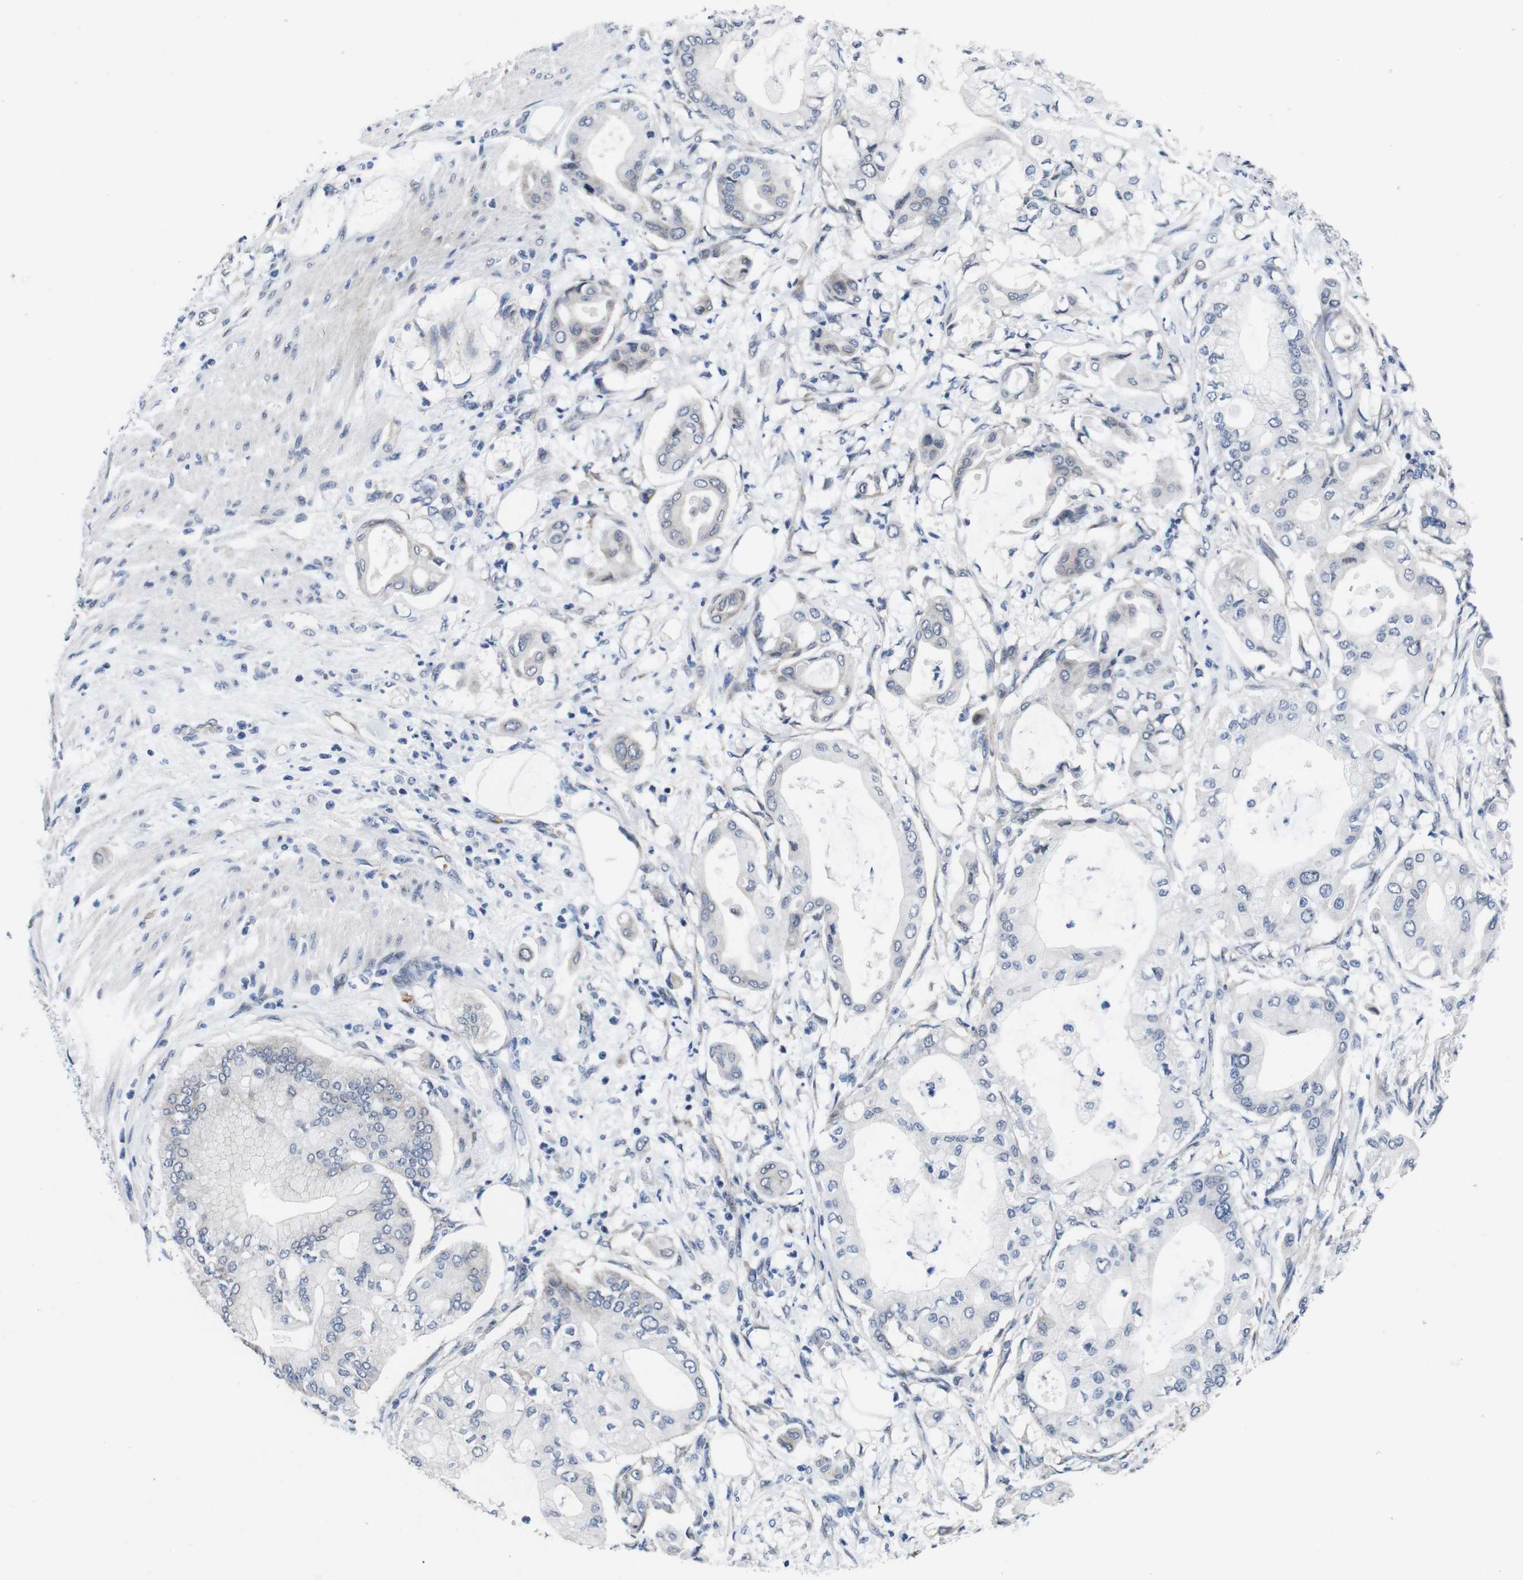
{"staining": {"intensity": "negative", "quantity": "none", "location": "none"}, "tissue": "pancreatic cancer", "cell_type": "Tumor cells", "image_type": "cancer", "snomed": [{"axis": "morphology", "description": "Adenocarcinoma, NOS"}, {"axis": "morphology", "description": "Adenocarcinoma, metastatic, NOS"}, {"axis": "topography", "description": "Lymph node"}, {"axis": "topography", "description": "Pancreas"}, {"axis": "topography", "description": "Duodenum"}], "caption": "The micrograph reveals no significant positivity in tumor cells of pancreatic cancer (metastatic adenocarcinoma).", "gene": "SOCS3", "patient": {"sex": "female", "age": 64}}